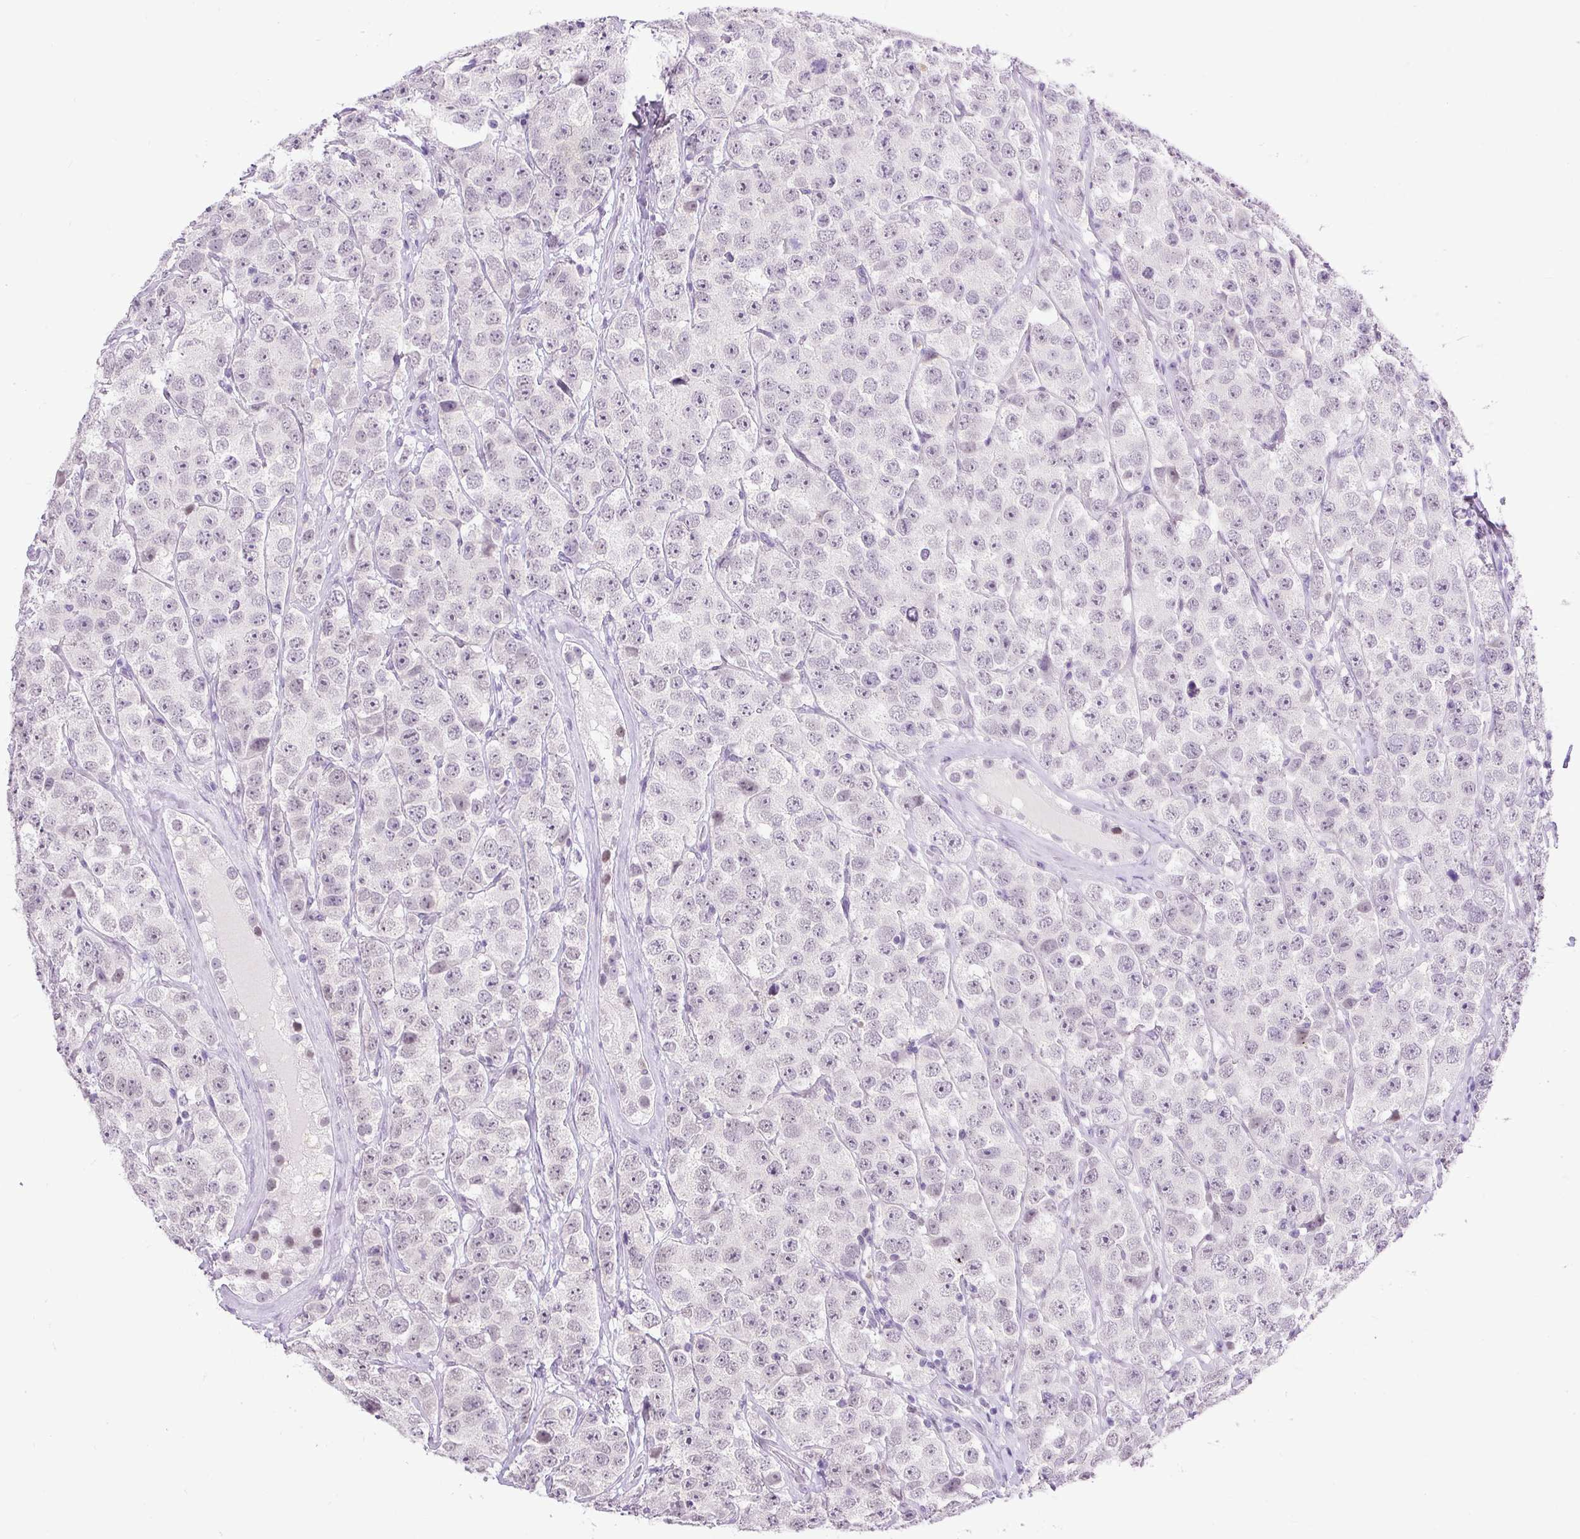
{"staining": {"intensity": "negative", "quantity": "none", "location": "none"}, "tissue": "testis cancer", "cell_type": "Tumor cells", "image_type": "cancer", "snomed": [{"axis": "morphology", "description": "Seminoma, NOS"}, {"axis": "topography", "description": "Testis"}], "caption": "This is an IHC micrograph of human testis seminoma. There is no staining in tumor cells.", "gene": "WNT10B", "patient": {"sex": "male", "age": 28}}